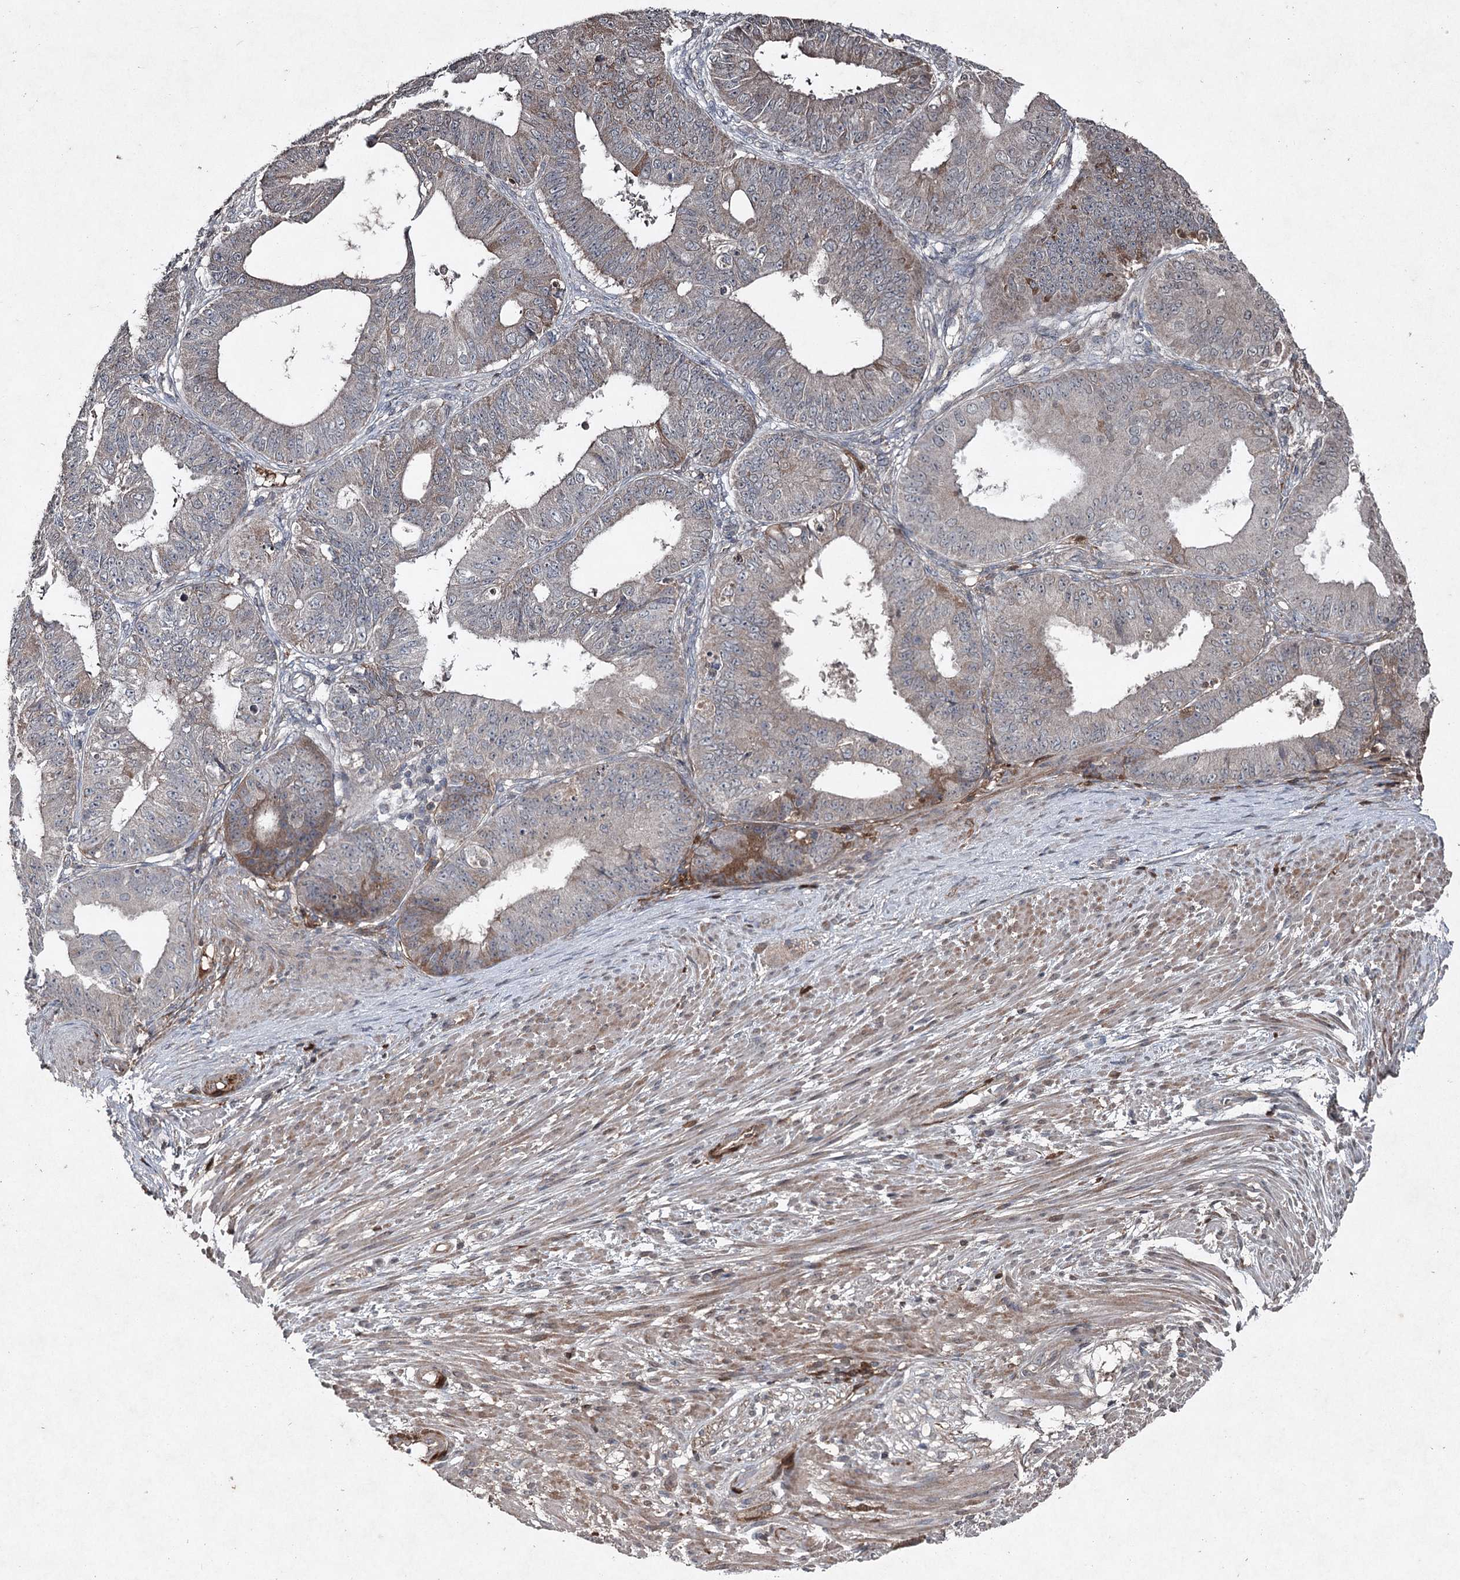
{"staining": {"intensity": "weak", "quantity": "25%-75%", "location": "cytoplasmic/membranous"}, "tissue": "ovarian cancer", "cell_type": "Tumor cells", "image_type": "cancer", "snomed": [{"axis": "morphology", "description": "Carcinoma, endometroid"}, {"axis": "topography", "description": "Appendix"}, {"axis": "topography", "description": "Ovary"}], "caption": "IHC (DAB) staining of ovarian endometroid carcinoma demonstrates weak cytoplasmic/membranous protein staining in about 25%-75% of tumor cells. The protein is shown in brown color, while the nuclei are stained blue.", "gene": "PGLYRP2", "patient": {"sex": "female", "age": 42}}